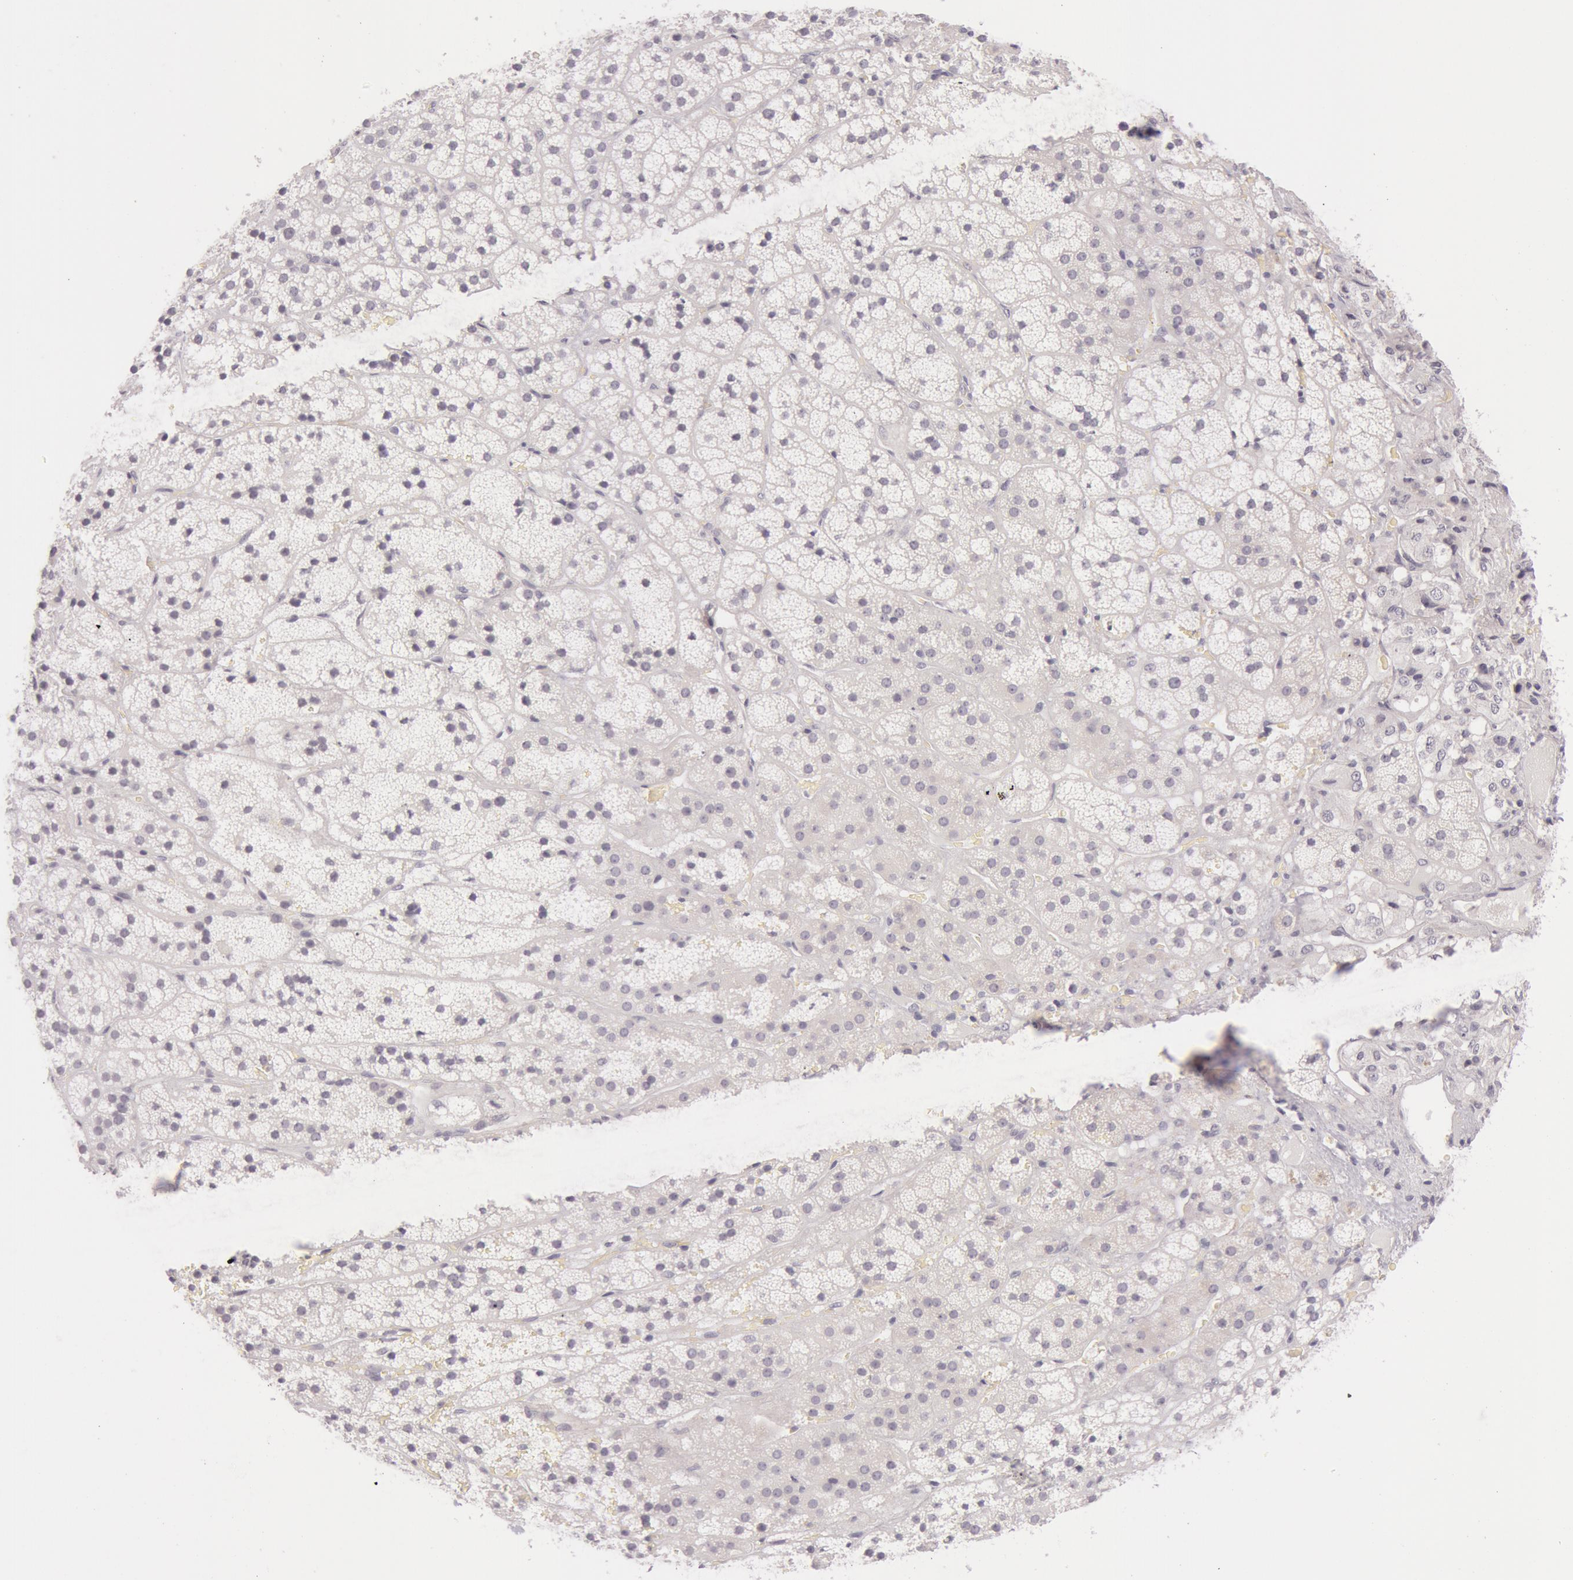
{"staining": {"intensity": "negative", "quantity": "none", "location": "none"}, "tissue": "adrenal gland", "cell_type": "Glandular cells", "image_type": "normal", "snomed": [{"axis": "morphology", "description": "Normal tissue, NOS"}, {"axis": "topography", "description": "Adrenal gland"}], "caption": "Immunohistochemical staining of benign human adrenal gland reveals no significant positivity in glandular cells. (Brightfield microscopy of DAB immunohistochemistry at high magnification).", "gene": "RBMY1A1", "patient": {"sex": "female", "age": 44}}